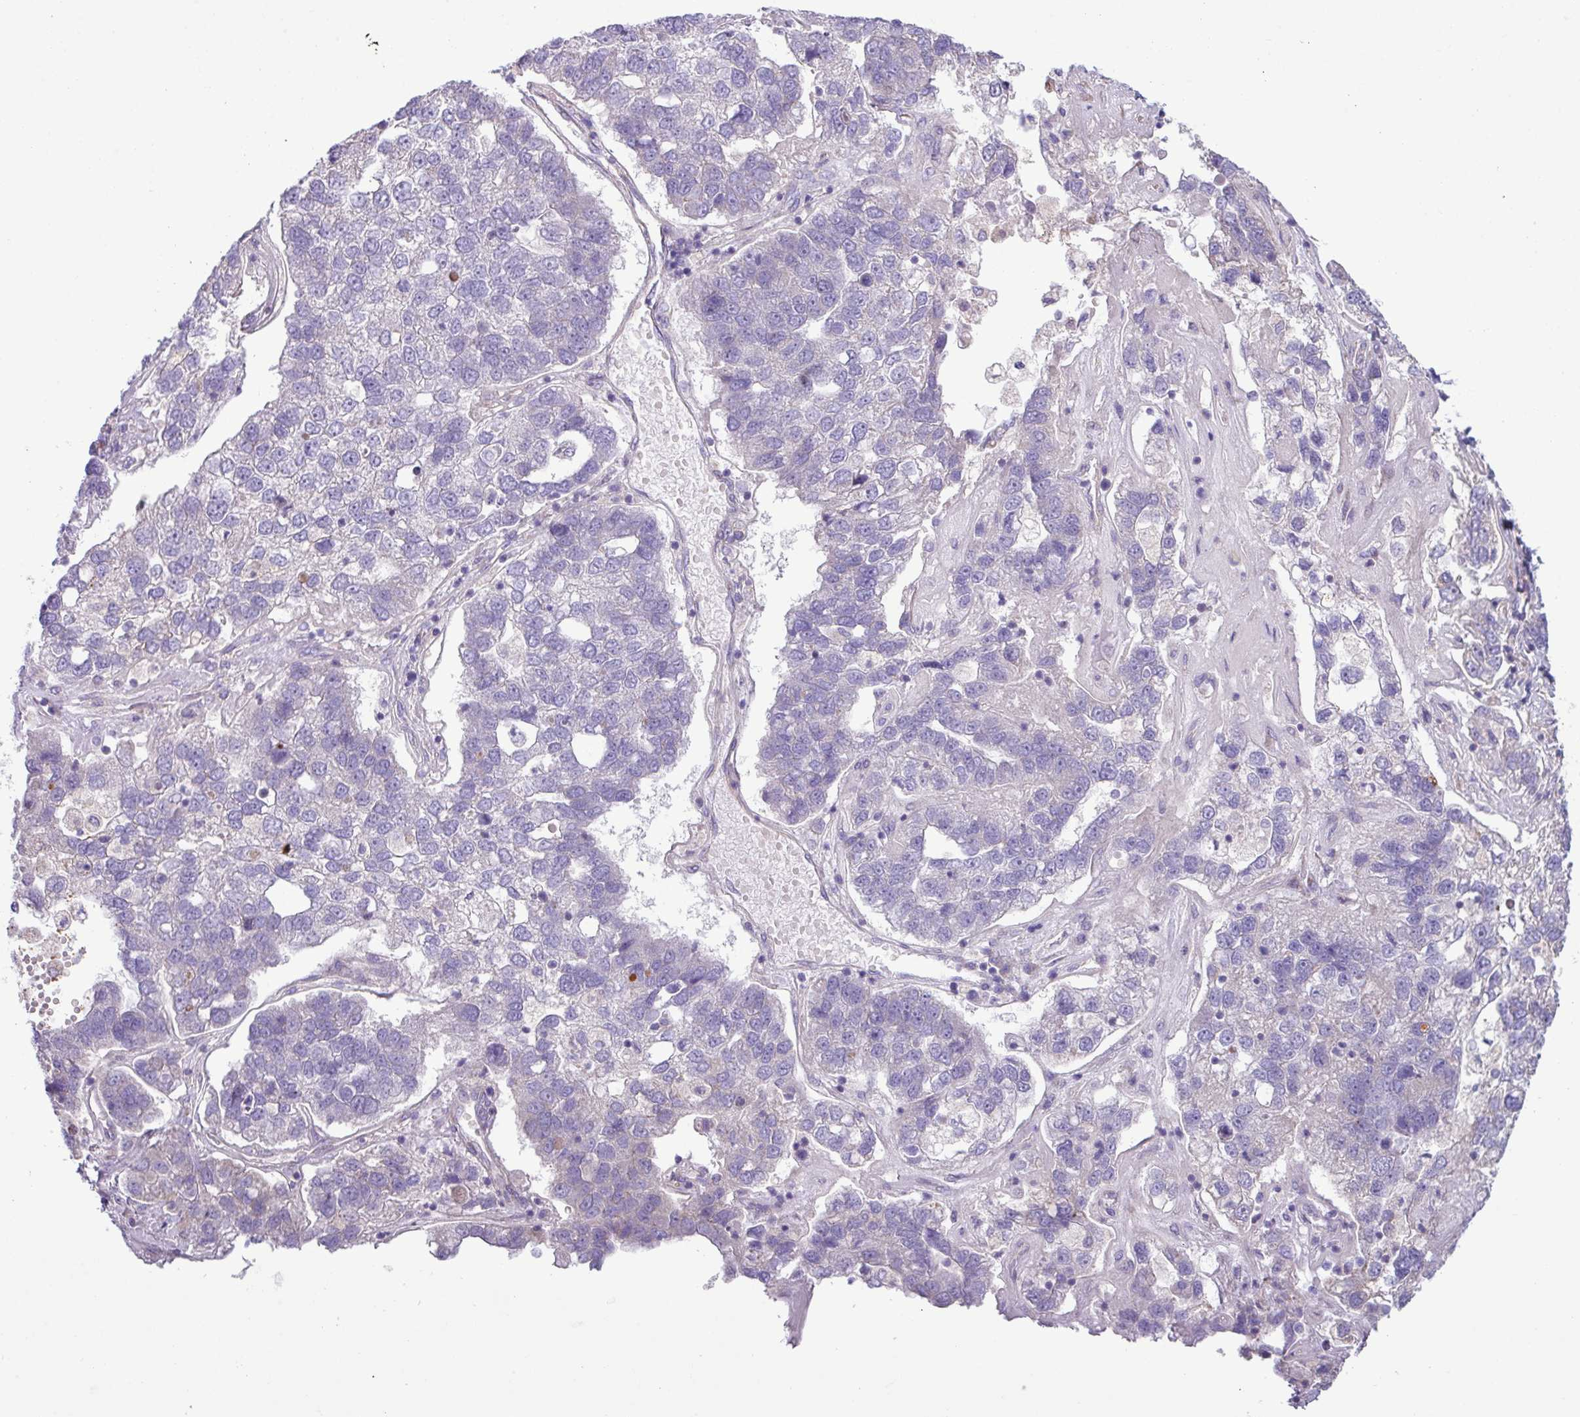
{"staining": {"intensity": "negative", "quantity": "none", "location": "none"}, "tissue": "pancreatic cancer", "cell_type": "Tumor cells", "image_type": "cancer", "snomed": [{"axis": "morphology", "description": "Adenocarcinoma, NOS"}, {"axis": "topography", "description": "Pancreas"}], "caption": "IHC of human pancreatic cancer (adenocarcinoma) exhibits no positivity in tumor cells.", "gene": "IRGC", "patient": {"sex": "female", "age": 61}}